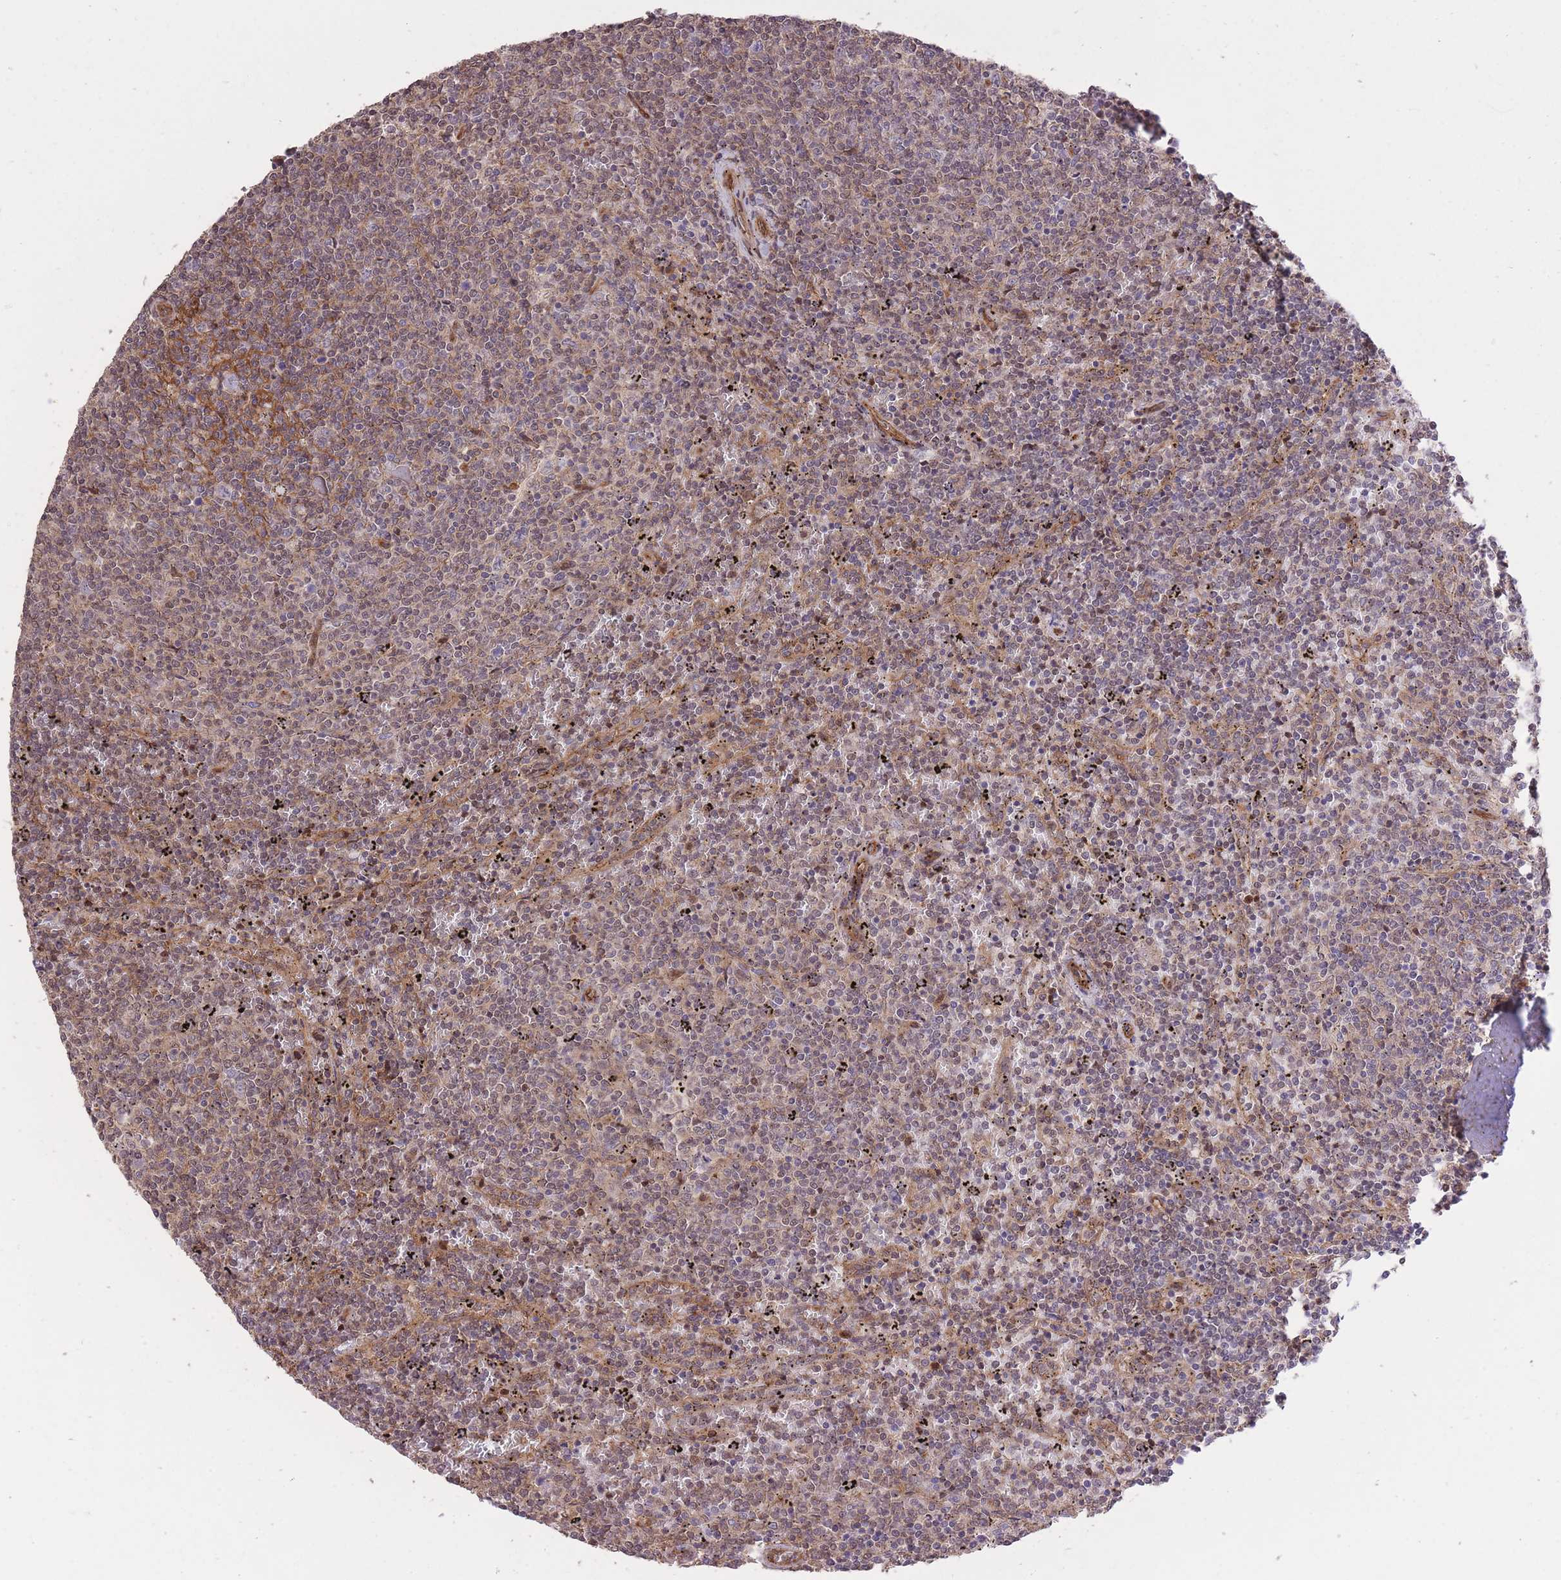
{"staining": {"intensity": "moderate", "quantity": "<25%", "location": "cytoplasmic/membranous"}, "tissue": "lymphoma", "cell_type": "Tumor cells", "image_type": "cancer", "snomed": [{"axis": "morphology", "description": "Malignant lymphoma, non-Hodgkin's type, Low grade"}, {"axis": "topography", "description": "Spleen"}], "caption": "Approximately <25% of tumor cells in lymphoma demonstrate moderate cytoplasmic/membranous protein expression as visualized by brown immunohistochemical staining.", "gene": "PLD1", "patient": {"sex": "female", "age": 50}}